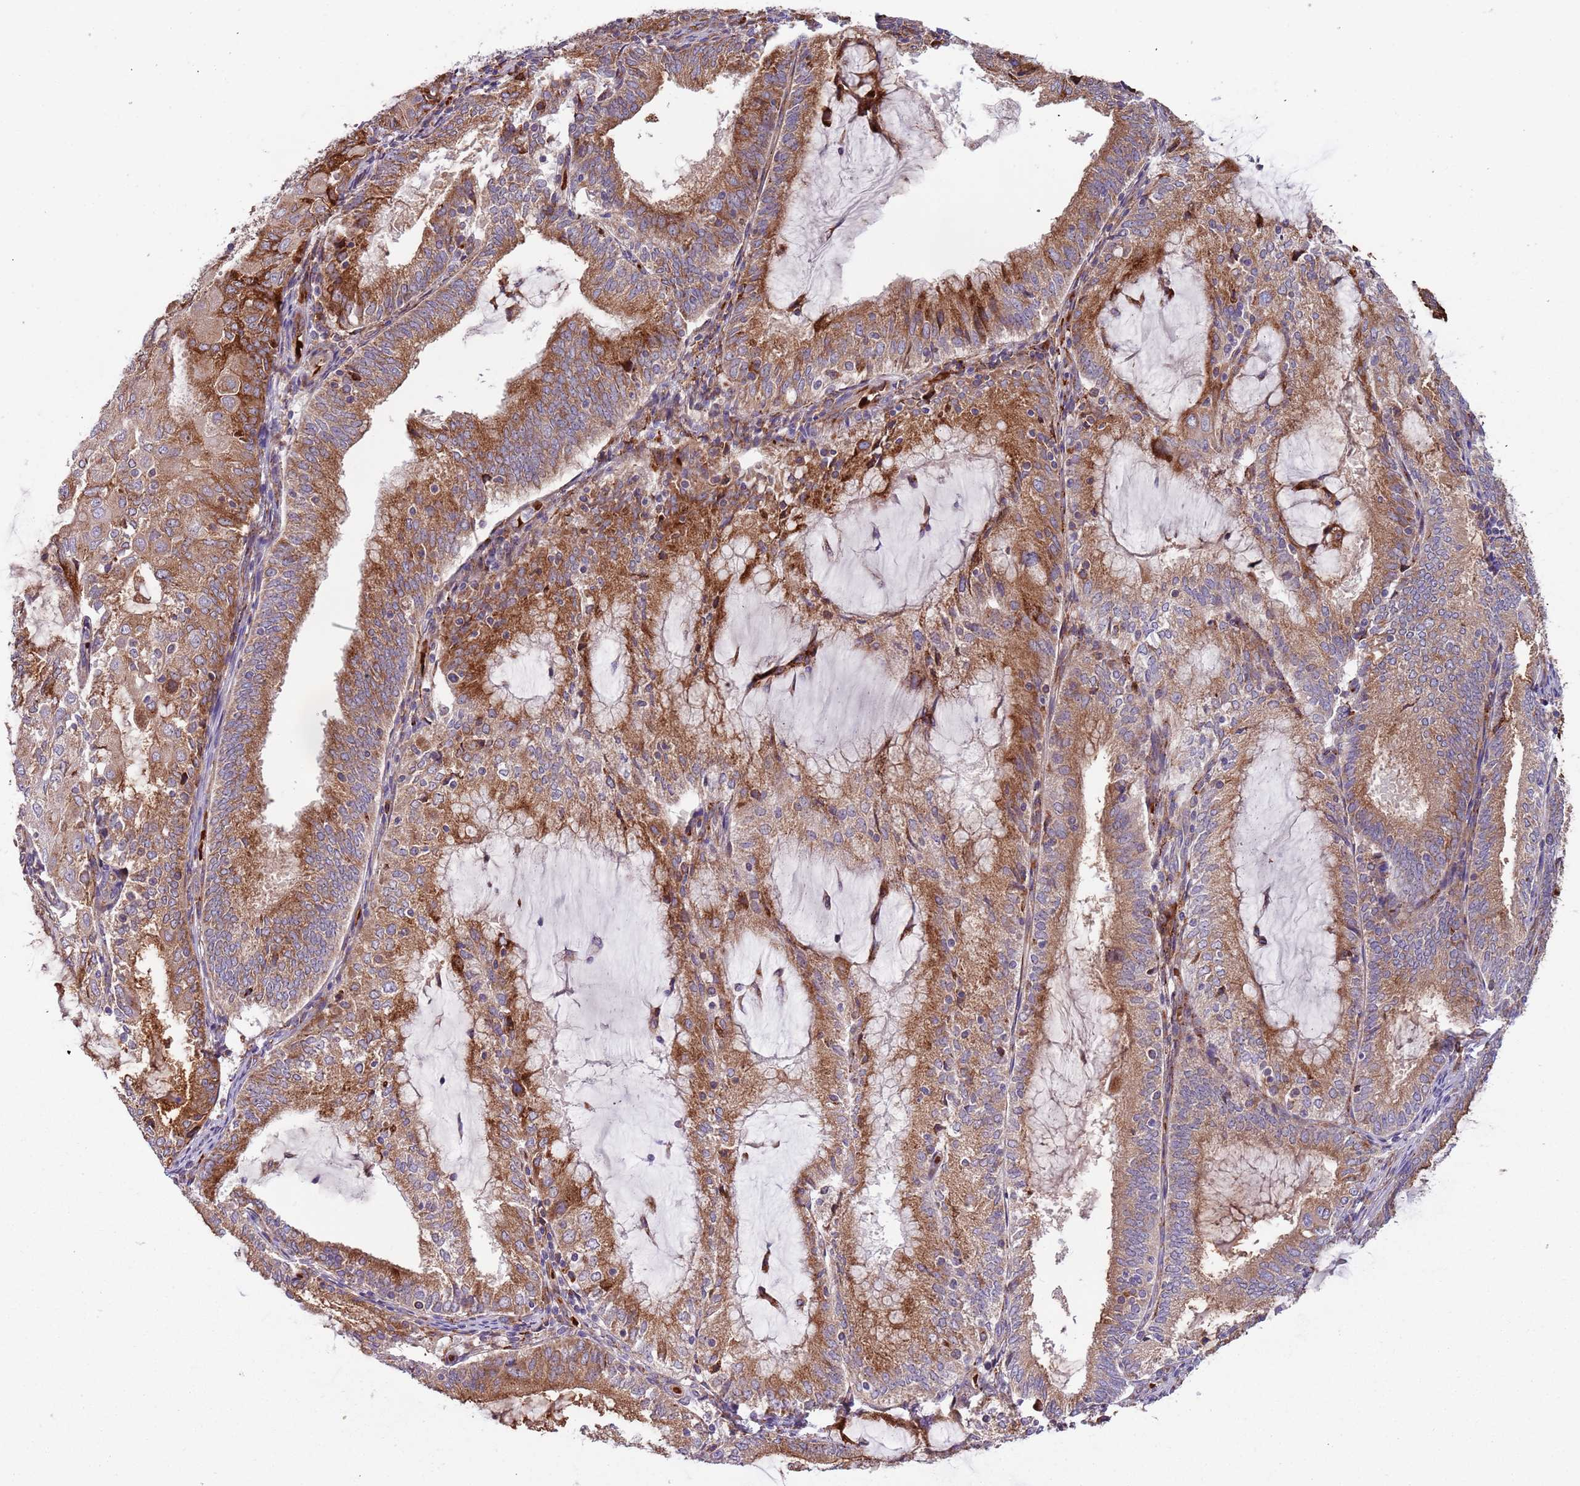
{"staining": {"intensity": "moderate", "quantity": ">75%", "location": "cytoplasmic/membranous"}, "tissue": "endometrial cancer", "cell_type": "Tumor cells", "image_type": "cancer", "snomed": [{"axis": "morphology", "description": "Adenocarcinoma, NOS"}, {"axis": "topography", "description": "Endometrium"}], "caption": "This photomicrograph demonstrates immunohistochemistry staining of adenocarcinoma (endometrial), with medium moderate cytoplasmic/membranous staining in about >75% of tumor cells.", "gene": "VWCE", "patient": {"sex": "female", "age": 81}}